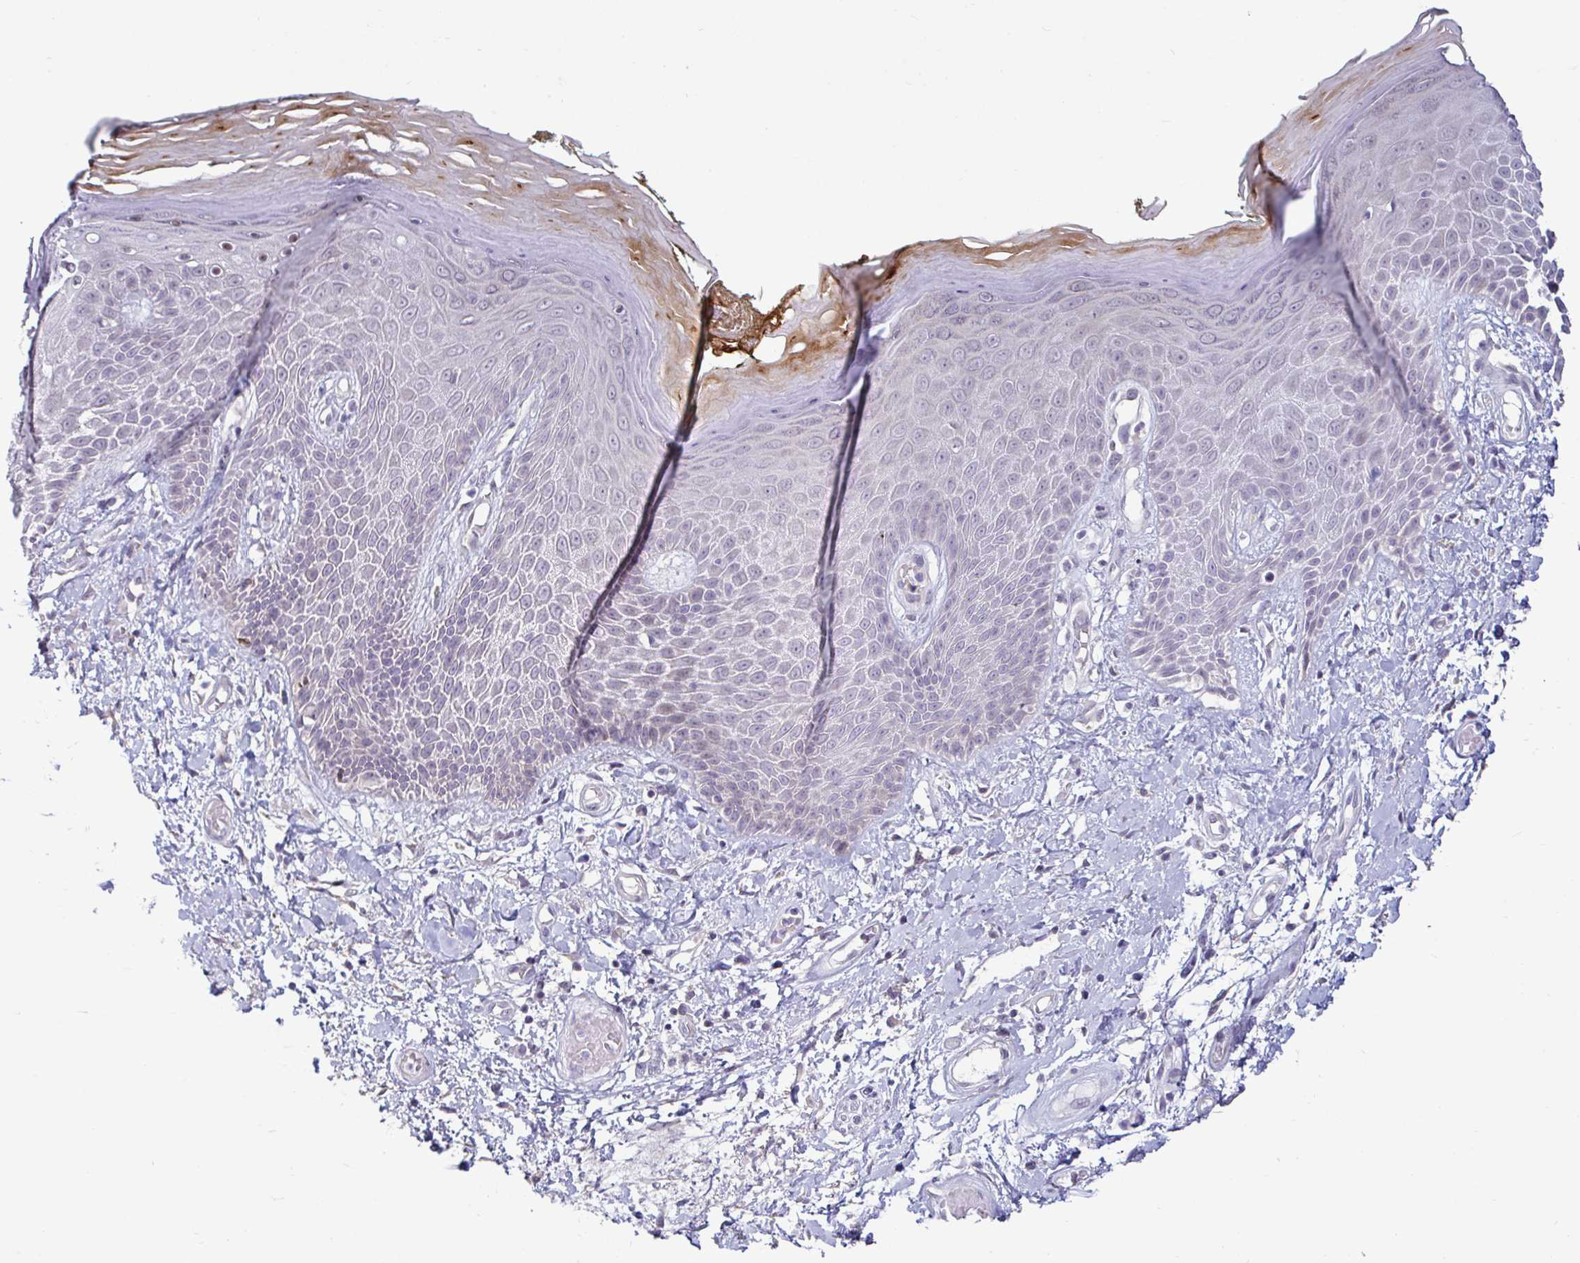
{"staining": {"intensity": "moderate", "quantity": "<25%", "location": "cytoplasmic/membranous"}, "tissue": "skin", "cell_type": "Epidermal cells", "image_type": "normal", "snomed": [{"axis": "morphology", "description": "Normal tissue, NOS"}, {"axis": "topography", "description": "Anal"}, {"axis": "topography", "description": "Peripheral nerve tissue"}], "caption": "Protein staining of unremarkable skin demonstrates moderate cytoplasmic/membranous positivity in about <25% of epidermal cells. The protein of interest is stained brown, and the nuclei are stained in blue (DAB IHC with brightfield microscopy, high magnification).", "gene": "GSTM1", "patient": {"sex": "male", "age": 78}}